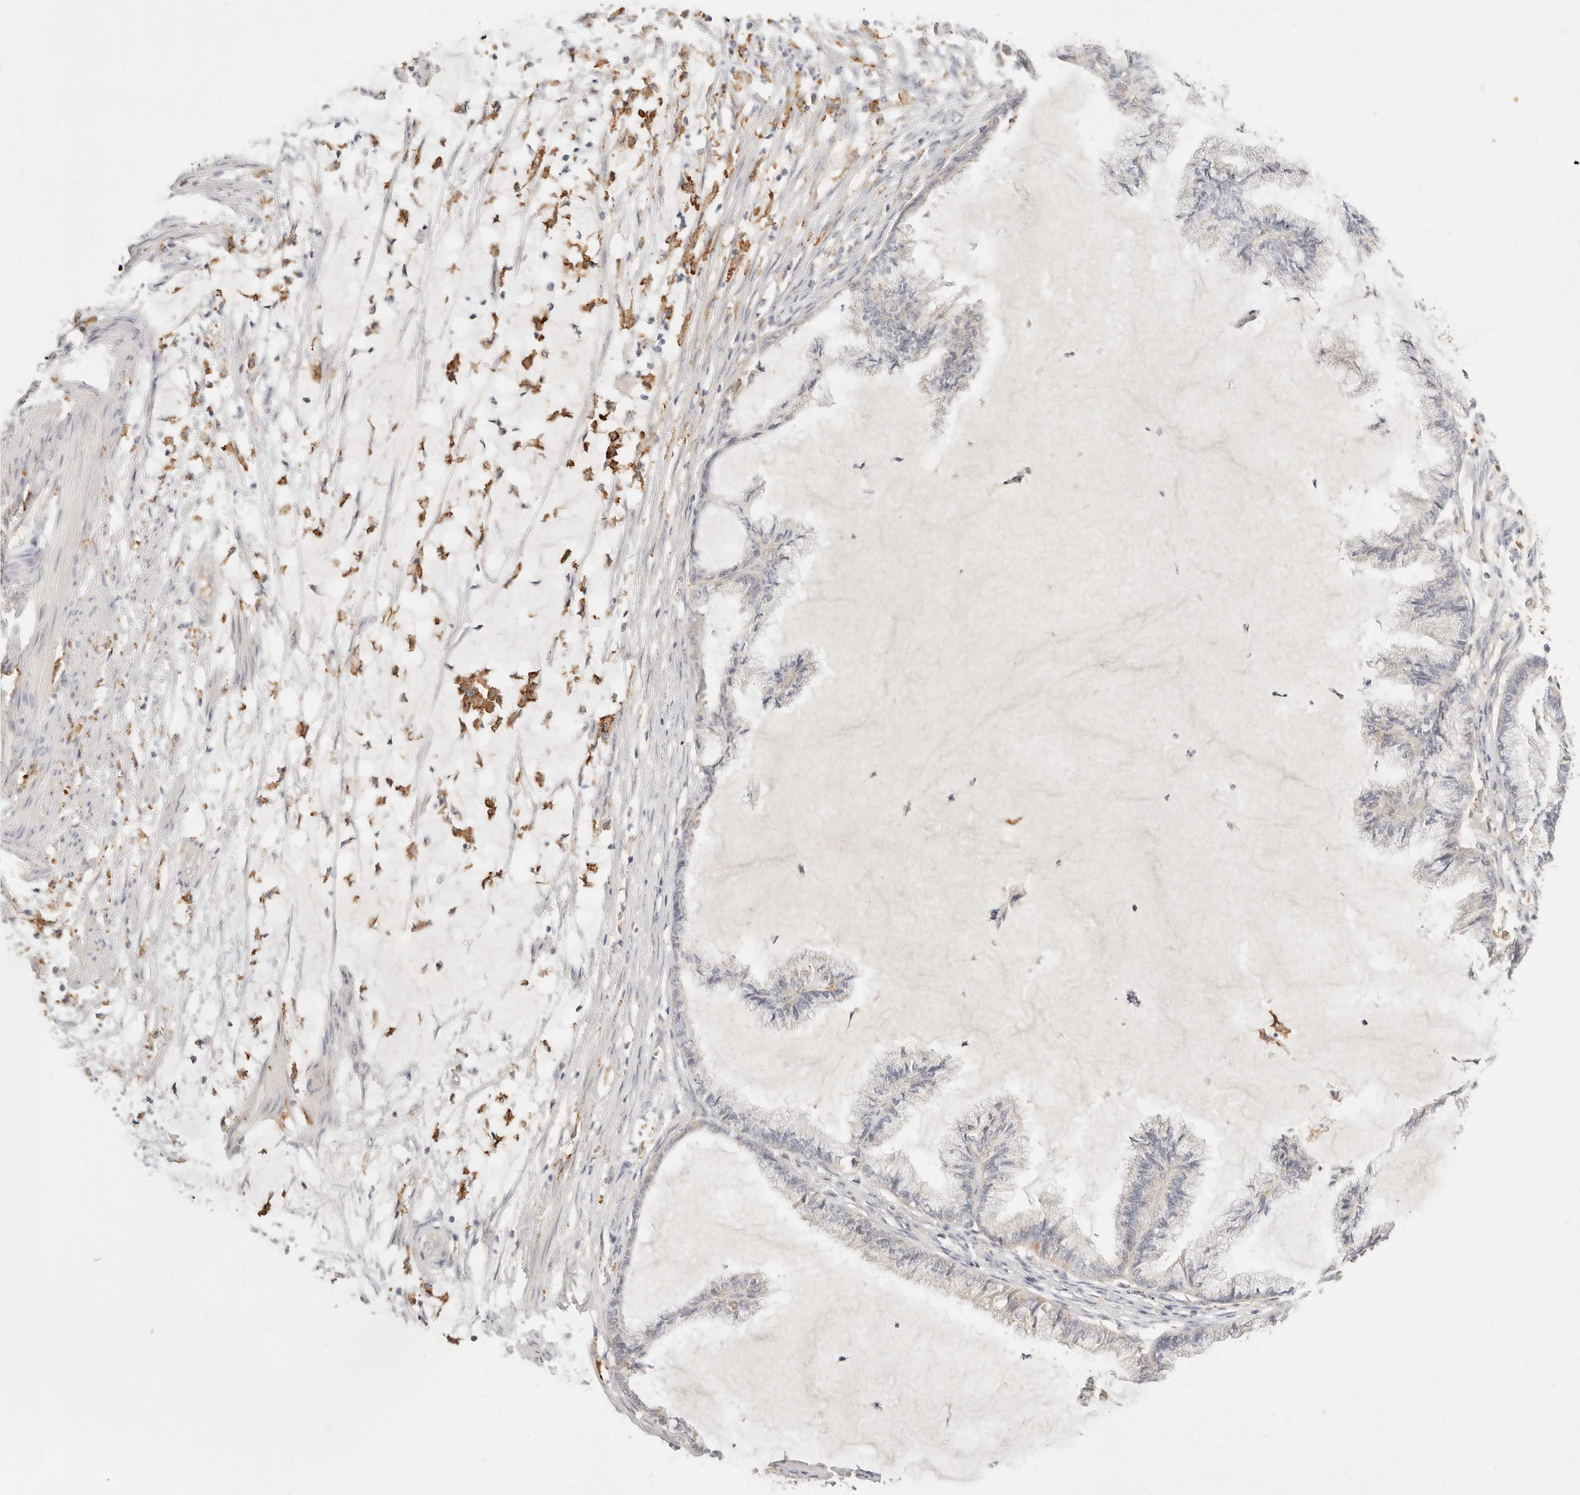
{"staining": {"intensity": "negative", "quantity": "none", "location": "none"}, "tissue": "endometrial cancer", "cell_type": "Tumor cells", "image_type": "cancer", "snomed": [{"axis": "morphology", "description": "Adenocarcinoma, NOS"}, {"axis": "topography", "description": "Endometrium"}], "caption": "This image is of endometrial adenocarcinoma stained with IHC to label a protein in brown with the nuclei are counter-stained blue. There is no positivity in tumor cells. Nuclei are stained in blue.", "gene": "HK2", "patient": {"sex": "female", "age": 86}}